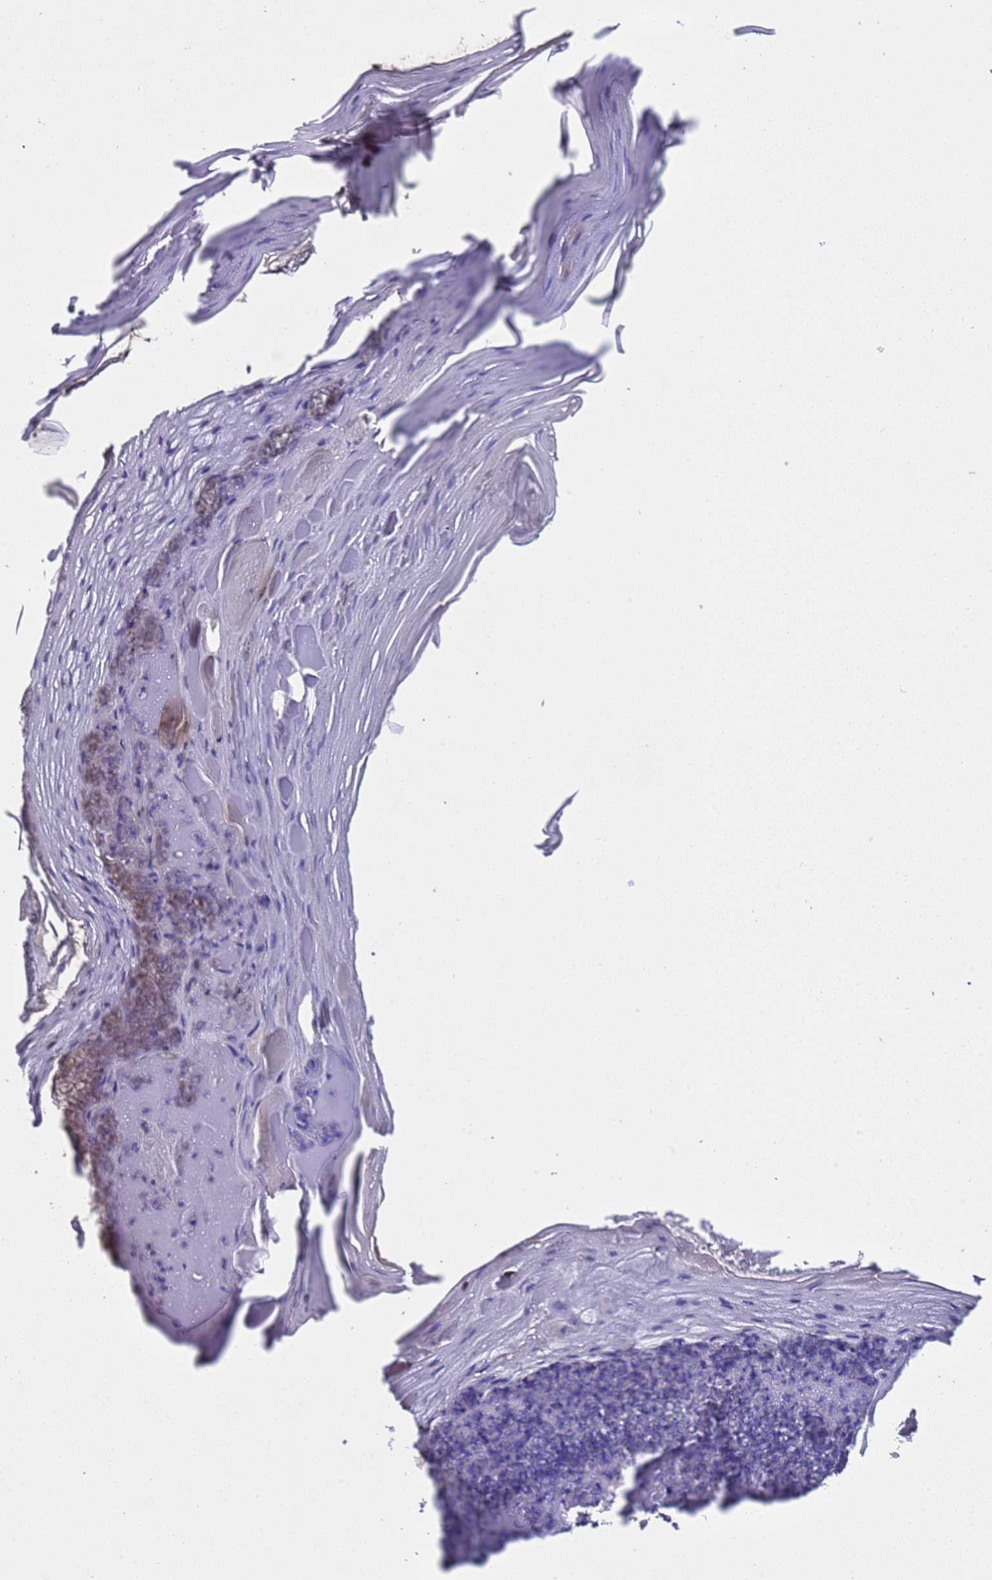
{"staining": {"intensity": "negative", "quantity": "none", "location": "none"}, "tissue": "skin cancer", "cell_type": "Tumor cells", "image_type": "cancer", "snomed": [{"axis": "morphology", "description": "Basal cell carcinoma"}, {"axis": "topography", "description": "Skin"}], "caption": "Tumor cells show no significant expression in skin basal cell carcinoma.", "gene": "ALG3", "patient": {"sex": "male", "age": 85}}